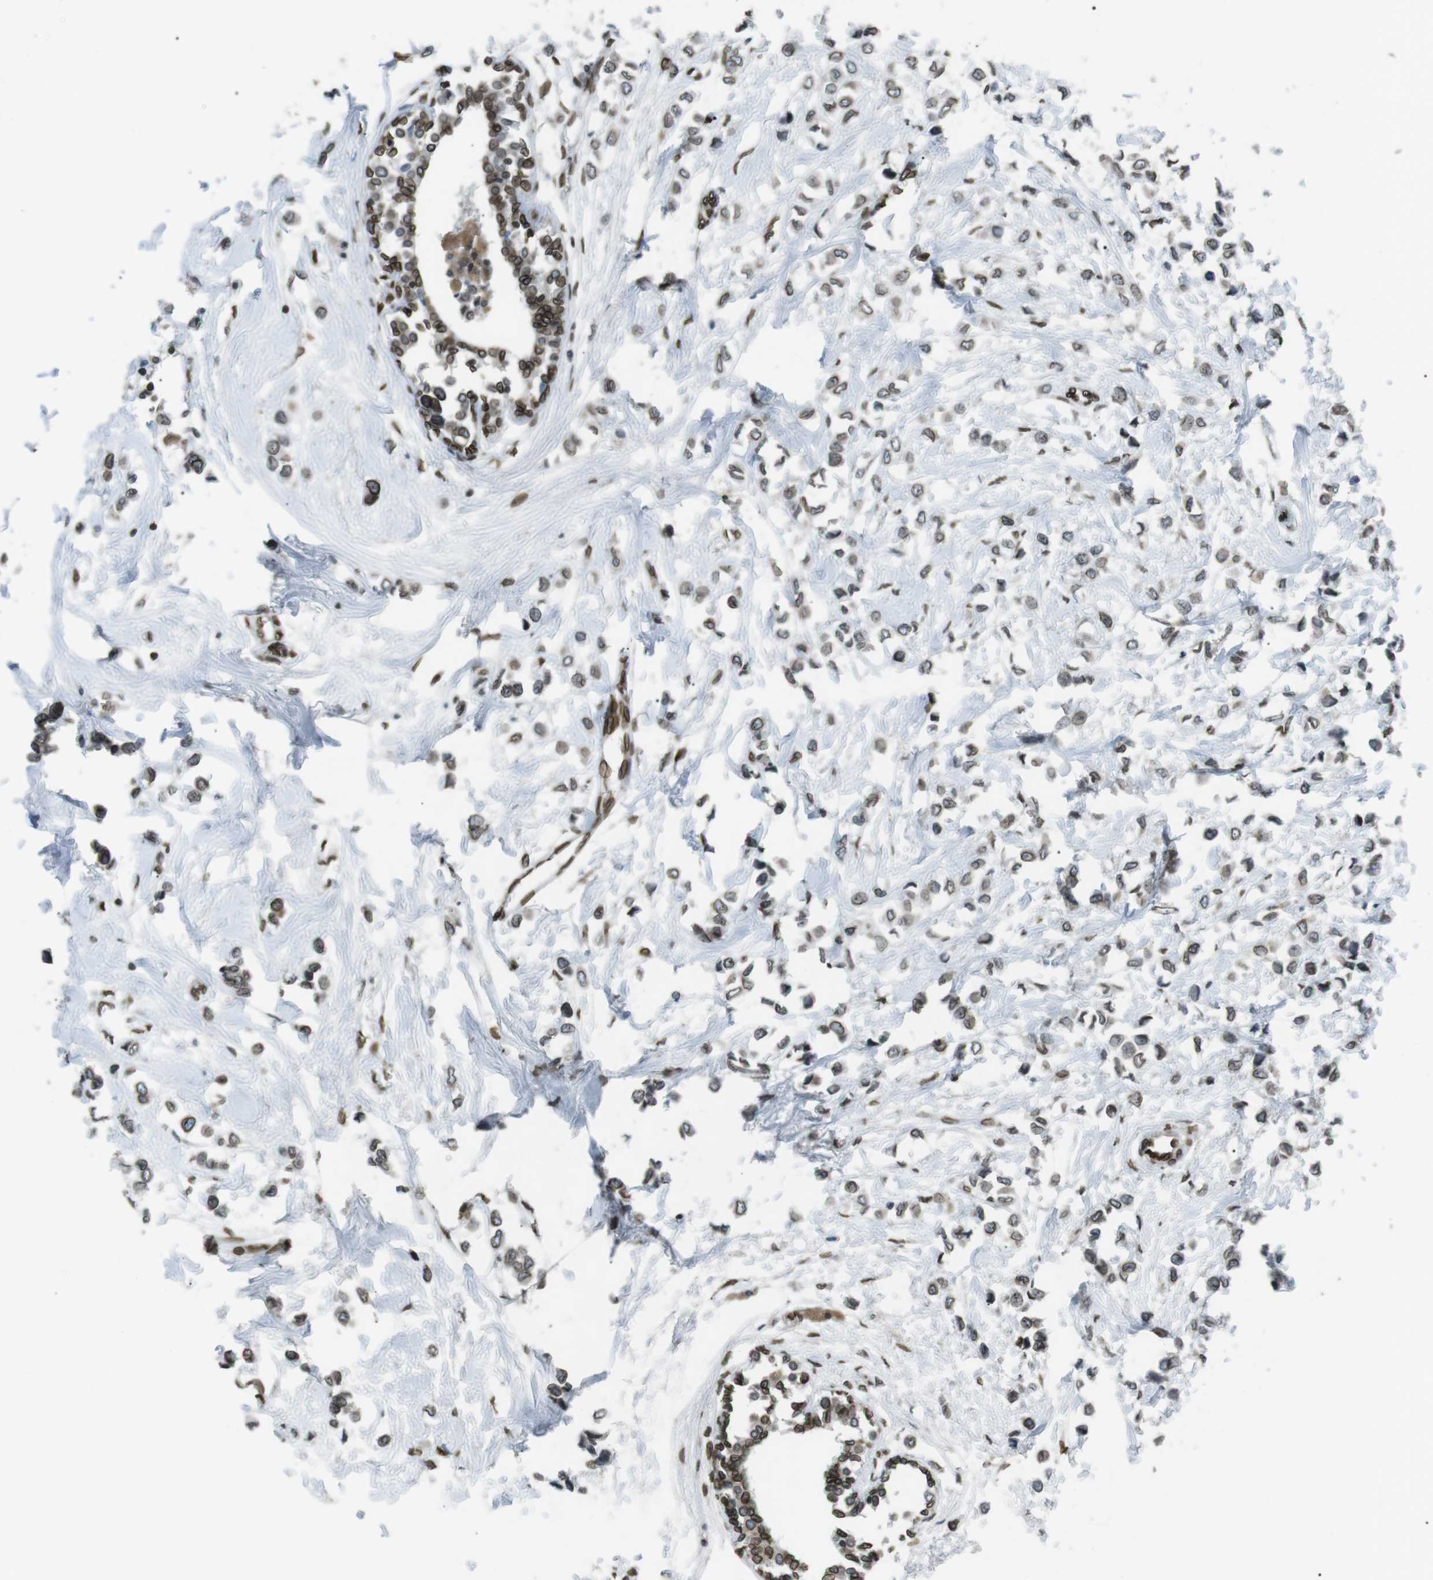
{"staining": {"intensity": "moderate", "quantity": ">75%", "location": "cytoplasmic/membranous,nuclear"}, "tissue": "breast cancer", "cell_type": "Tumor cells", "image_type": "cancer", "snomed": [{"axis": "morphology", "description": "Lobular carcinoma"}, {"axis": "topography", "description": "Breast"}], "caption": "An immunohistochemistry histopathology image of neoplastic tissue is shown. Protein staining in brown labels moderate cytoplasmic/membranous and nuclear positivity in breast cancer within tumor cells. (Stains: DAB in brown, nuclei in blue, Microscopy: brightfield microscopy at high magnification).", "gene": "TMX4", "patient": {"sex": "female", "age": 51}}